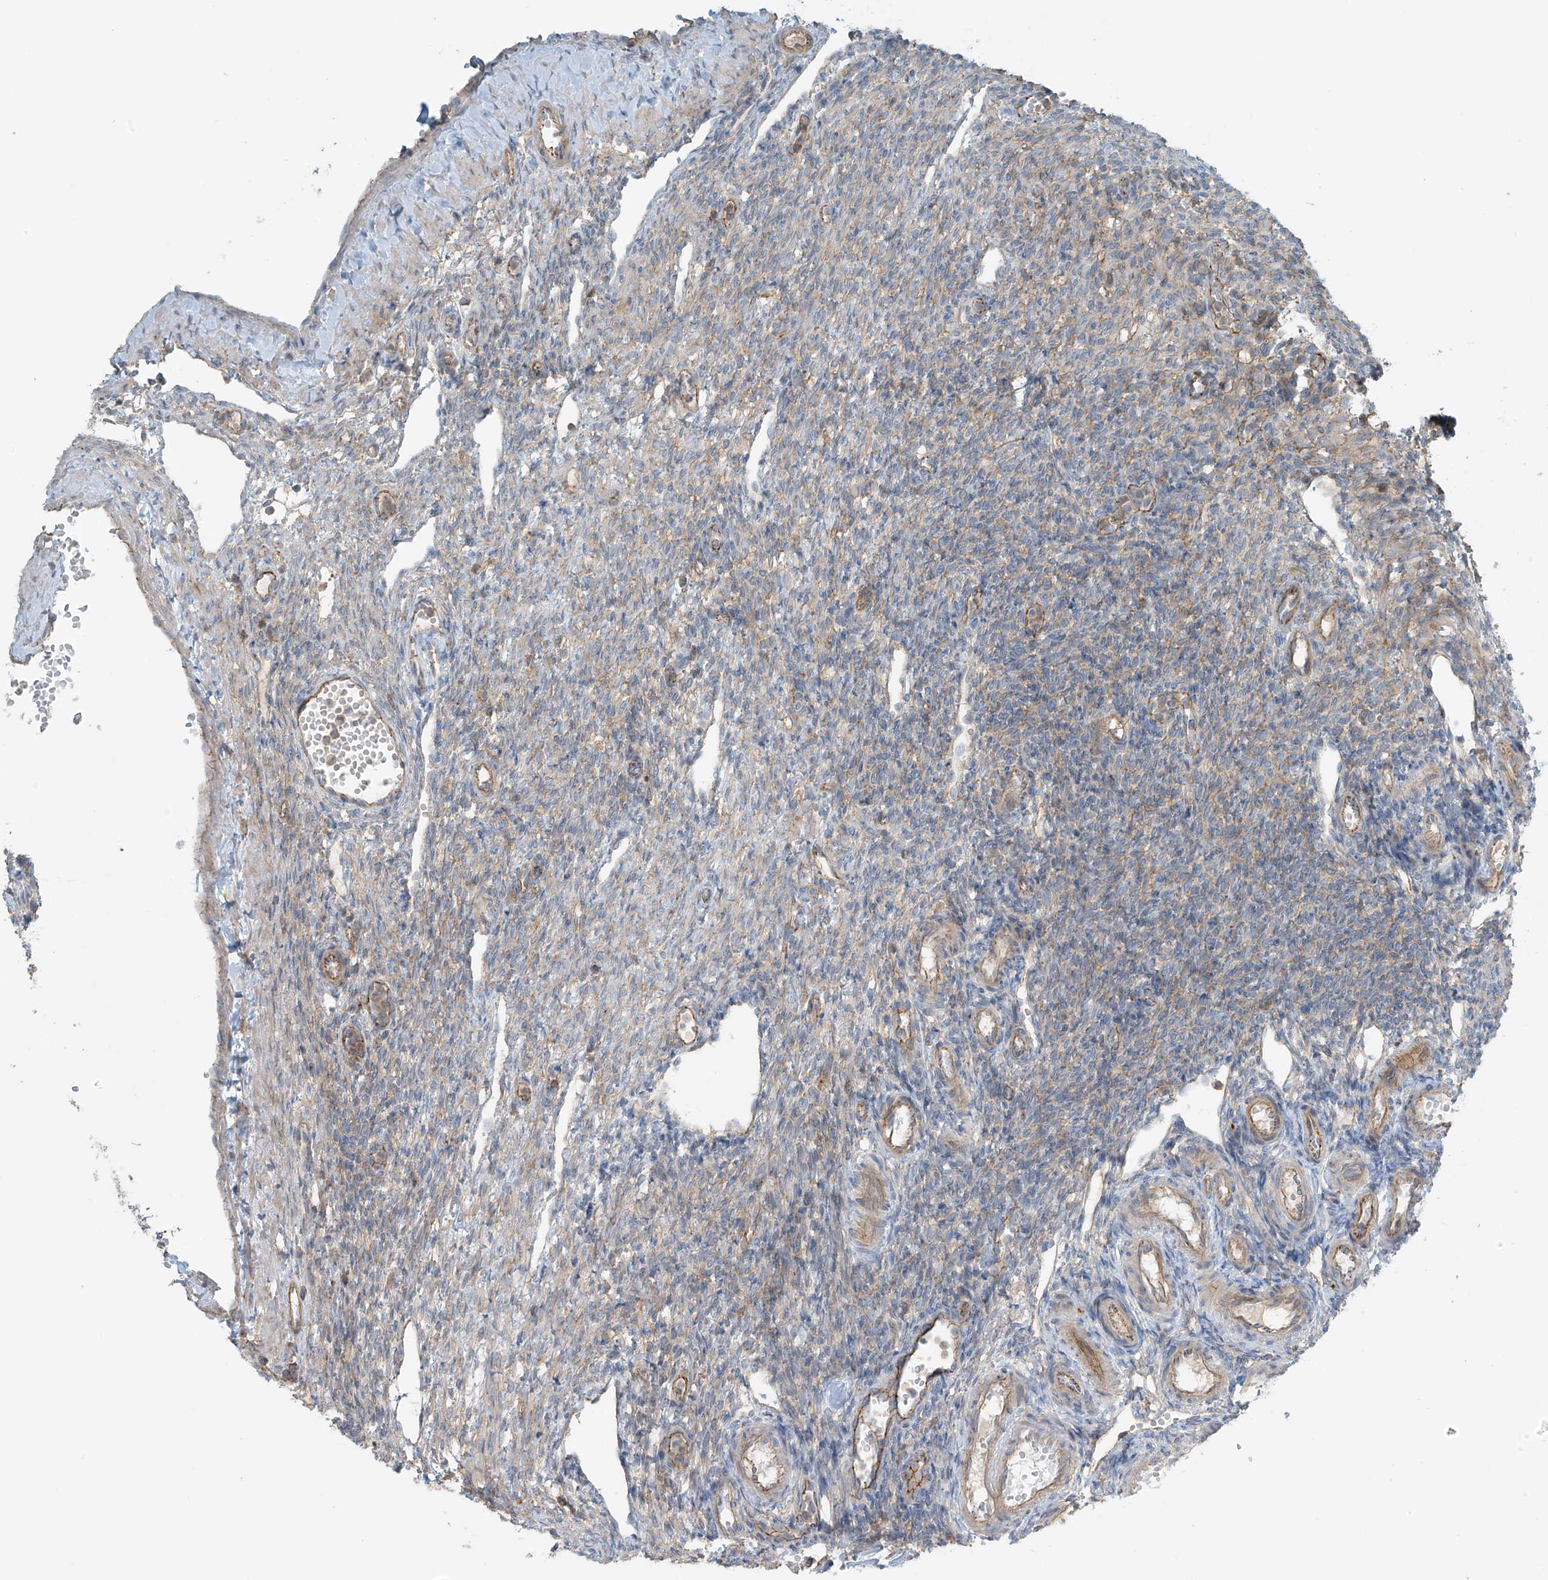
{"staining": {"intensity": "negative", "quantity": "none", "location": "none"}, "tissue": "ovary", "cell_type": "Ovarian stroma cells", "image_type": "normal", "snomed": [{"axis": "morphology", "description": "Normal tissue, NOS"}, {"axis": "morphology", "description": "Cyst, NOS"}, {"axis": "topography", "description": "Ovary"}], "caption": "This is an immunohistochemistry histopathology image of normal ovary. There is no expression in ovarian stroma cells.", "gene": "SLC9A2", "patient": {"sex": "female", "age": 33}}